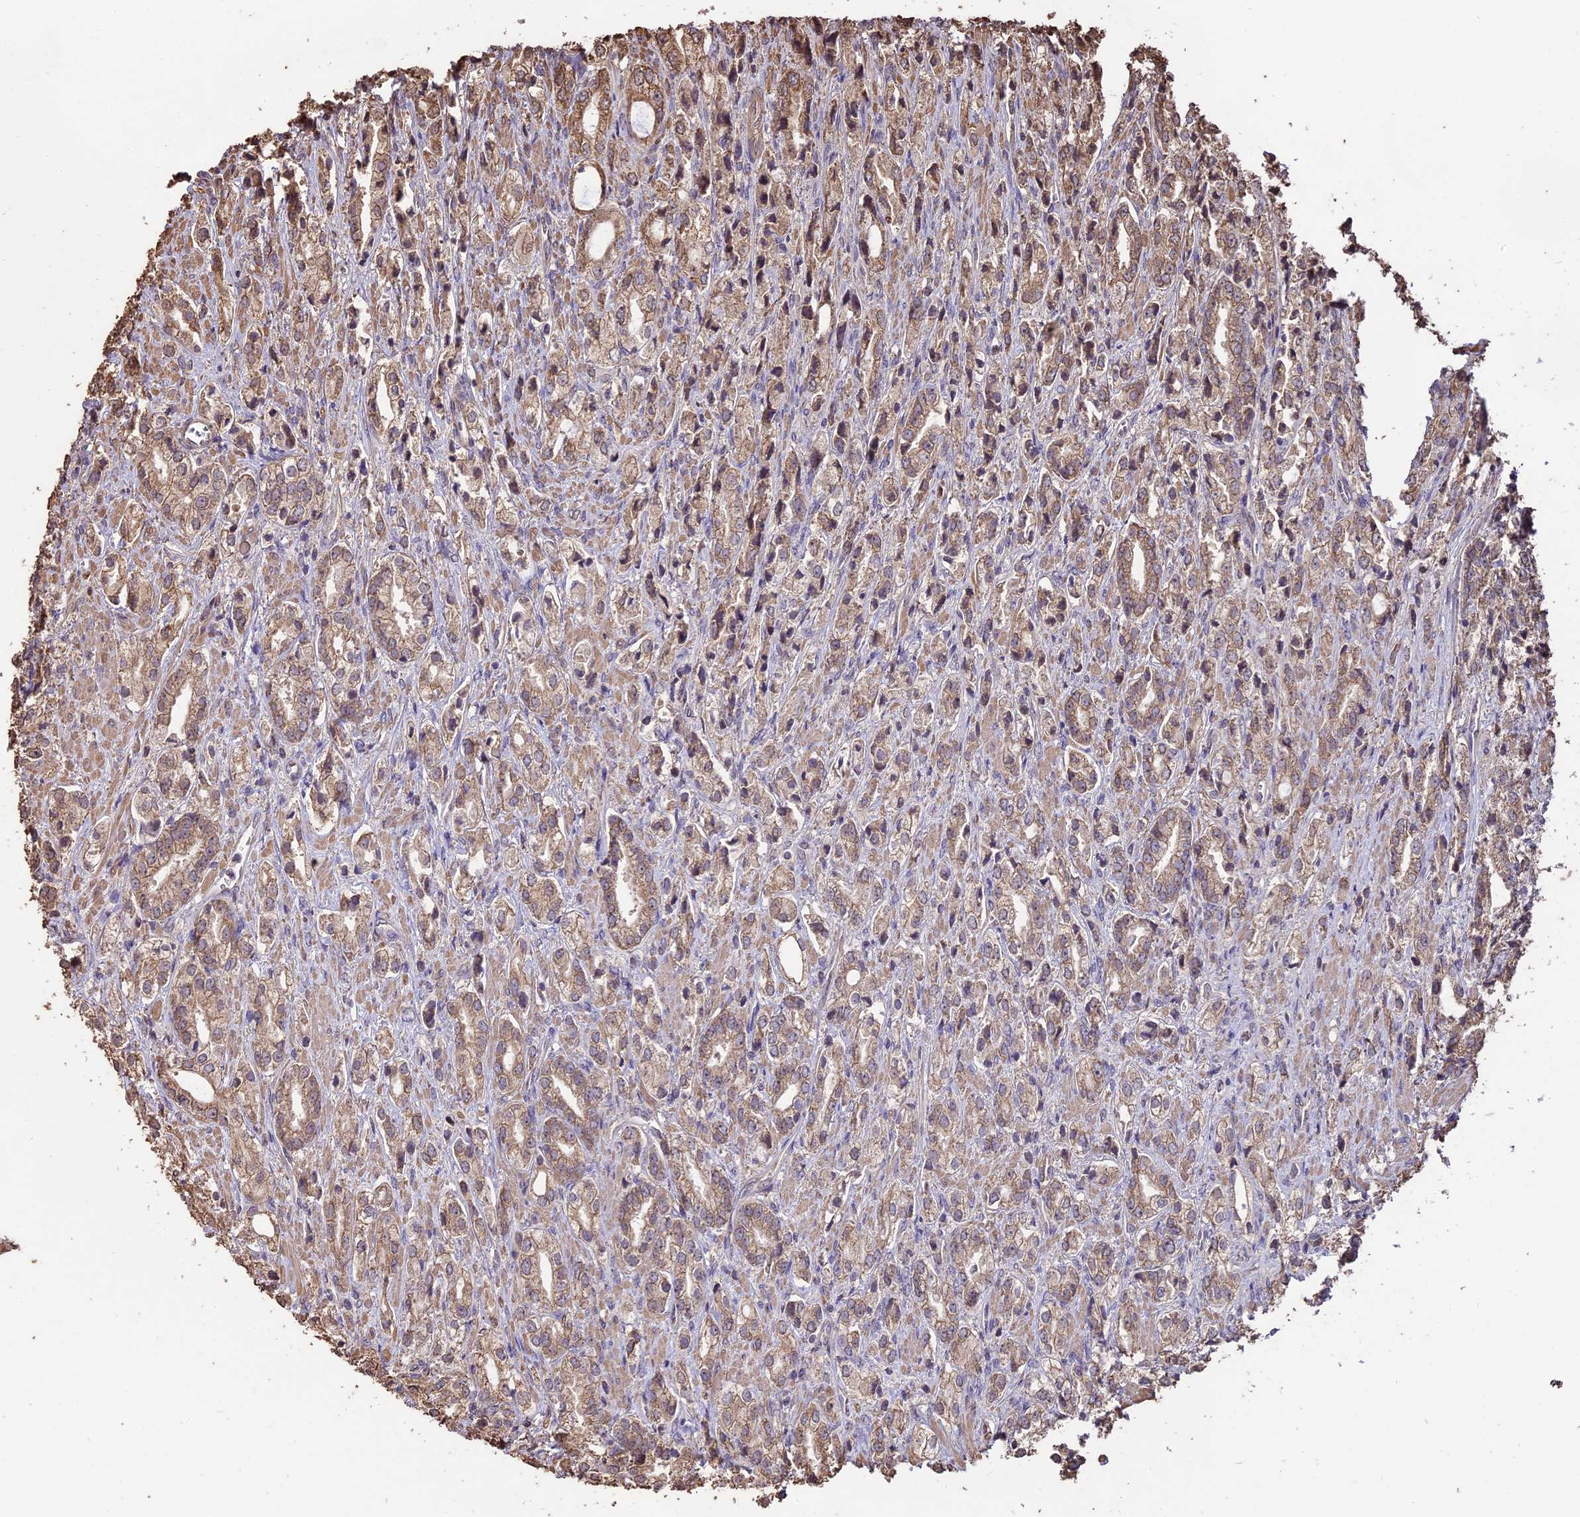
{"staining": {"intensity": "weak", "quantity": ">75%", "location": "cytoplasmic/membranous"}, "tissue": "prostate cancer", "cell_type": "Tumor cells", "image_type": "cancer", "snomed": [{"axis": "morphology", "description": "Adenocarcinoma, High grade"}, {"axis": "topography", "description": "Prostate"}], "caption": "This is an image of immunohistochemistry staining of prostate cancer, which shows weak positivity in the cytoplasmic/membranous of tumor cells.", "gene": "PGPEP1L", "patient": {"sex": "male", "age": 50}}